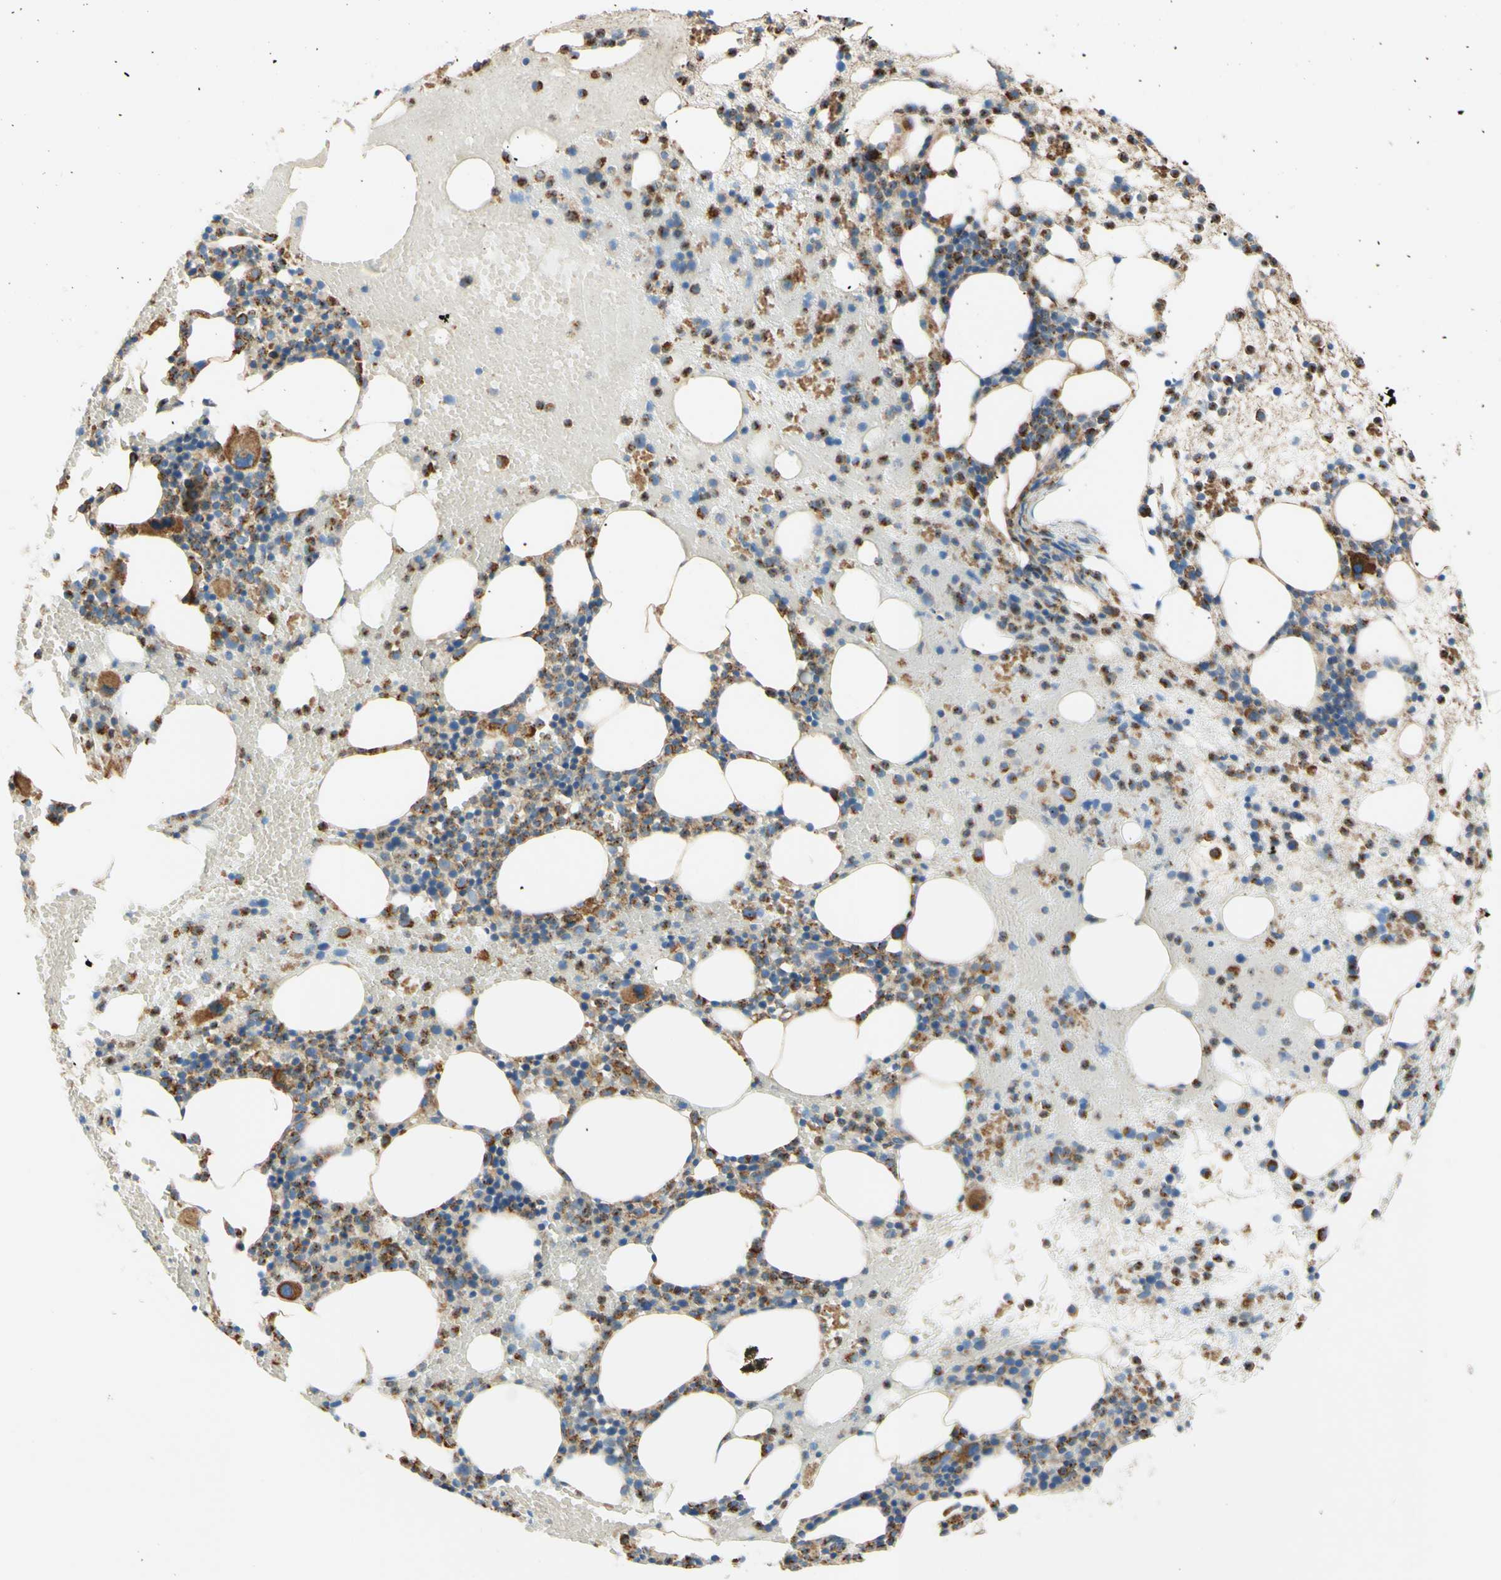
{"staining": {"intensity": "moderate", "quantity": "25%-75%", "location": "cytoplasmic/membranous"}, "tissue": "bone marrow", "cell_type": "Hematopoietic cells", "image_type": "normal", "snomed": [{"axis": "morphology", "description": "Normal tissue, NOS"}, {"axis": "morphology", "description": "Inflammation, NOS"}, {"axis": "topography", "description": "Bone marrow"}], "caption": "Brown immunohistochemical staining in benign bone marrow displays moderate cytoplasmic/membranous staining in about 25%-75% of hematopoietic cells.", "gene": "ENDOD1", "patient": {"sex": "female", "age": 79}}